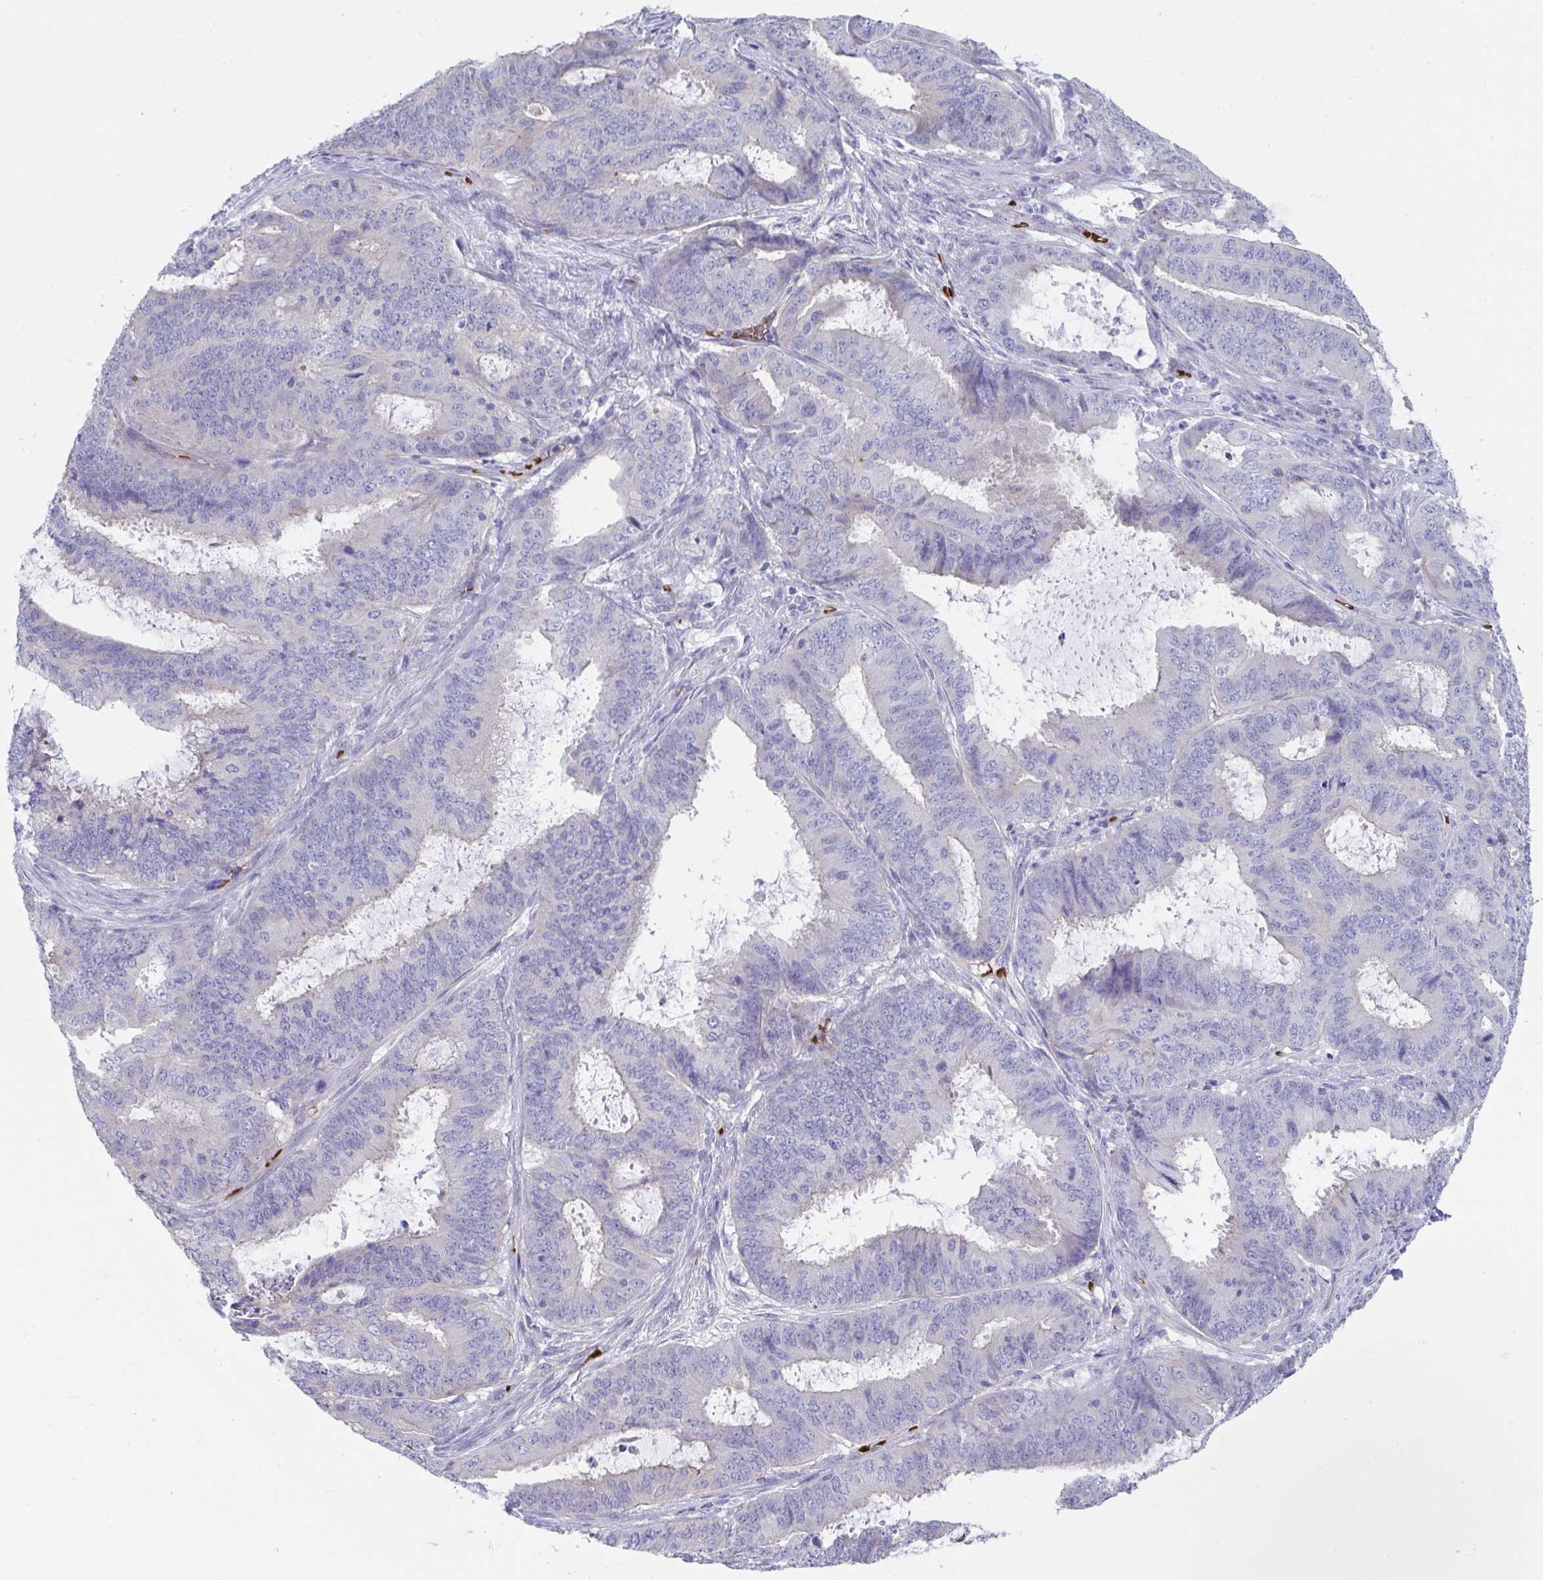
{"staining": {"intensity": "negative", "quantity": "none", "location": "none"}, "tissue": "endometrial cancer", "cell_type": "Tumor cells", "image_type": "cancer", "snomed": [{"axis": "morphology", "description": "Adenocarcinoma, NOS"}, {"axis": "topography", "description": "Endometrium"}], "caption": "IHC image of neoplastic tissue: endometrial cancer stained with DAB (3,3'-diaminobenzidine) demonstrates no significant protein expression in tumor cells.", "gene": "TTC30B", "patient": {"sex": "female", "age": 51}}